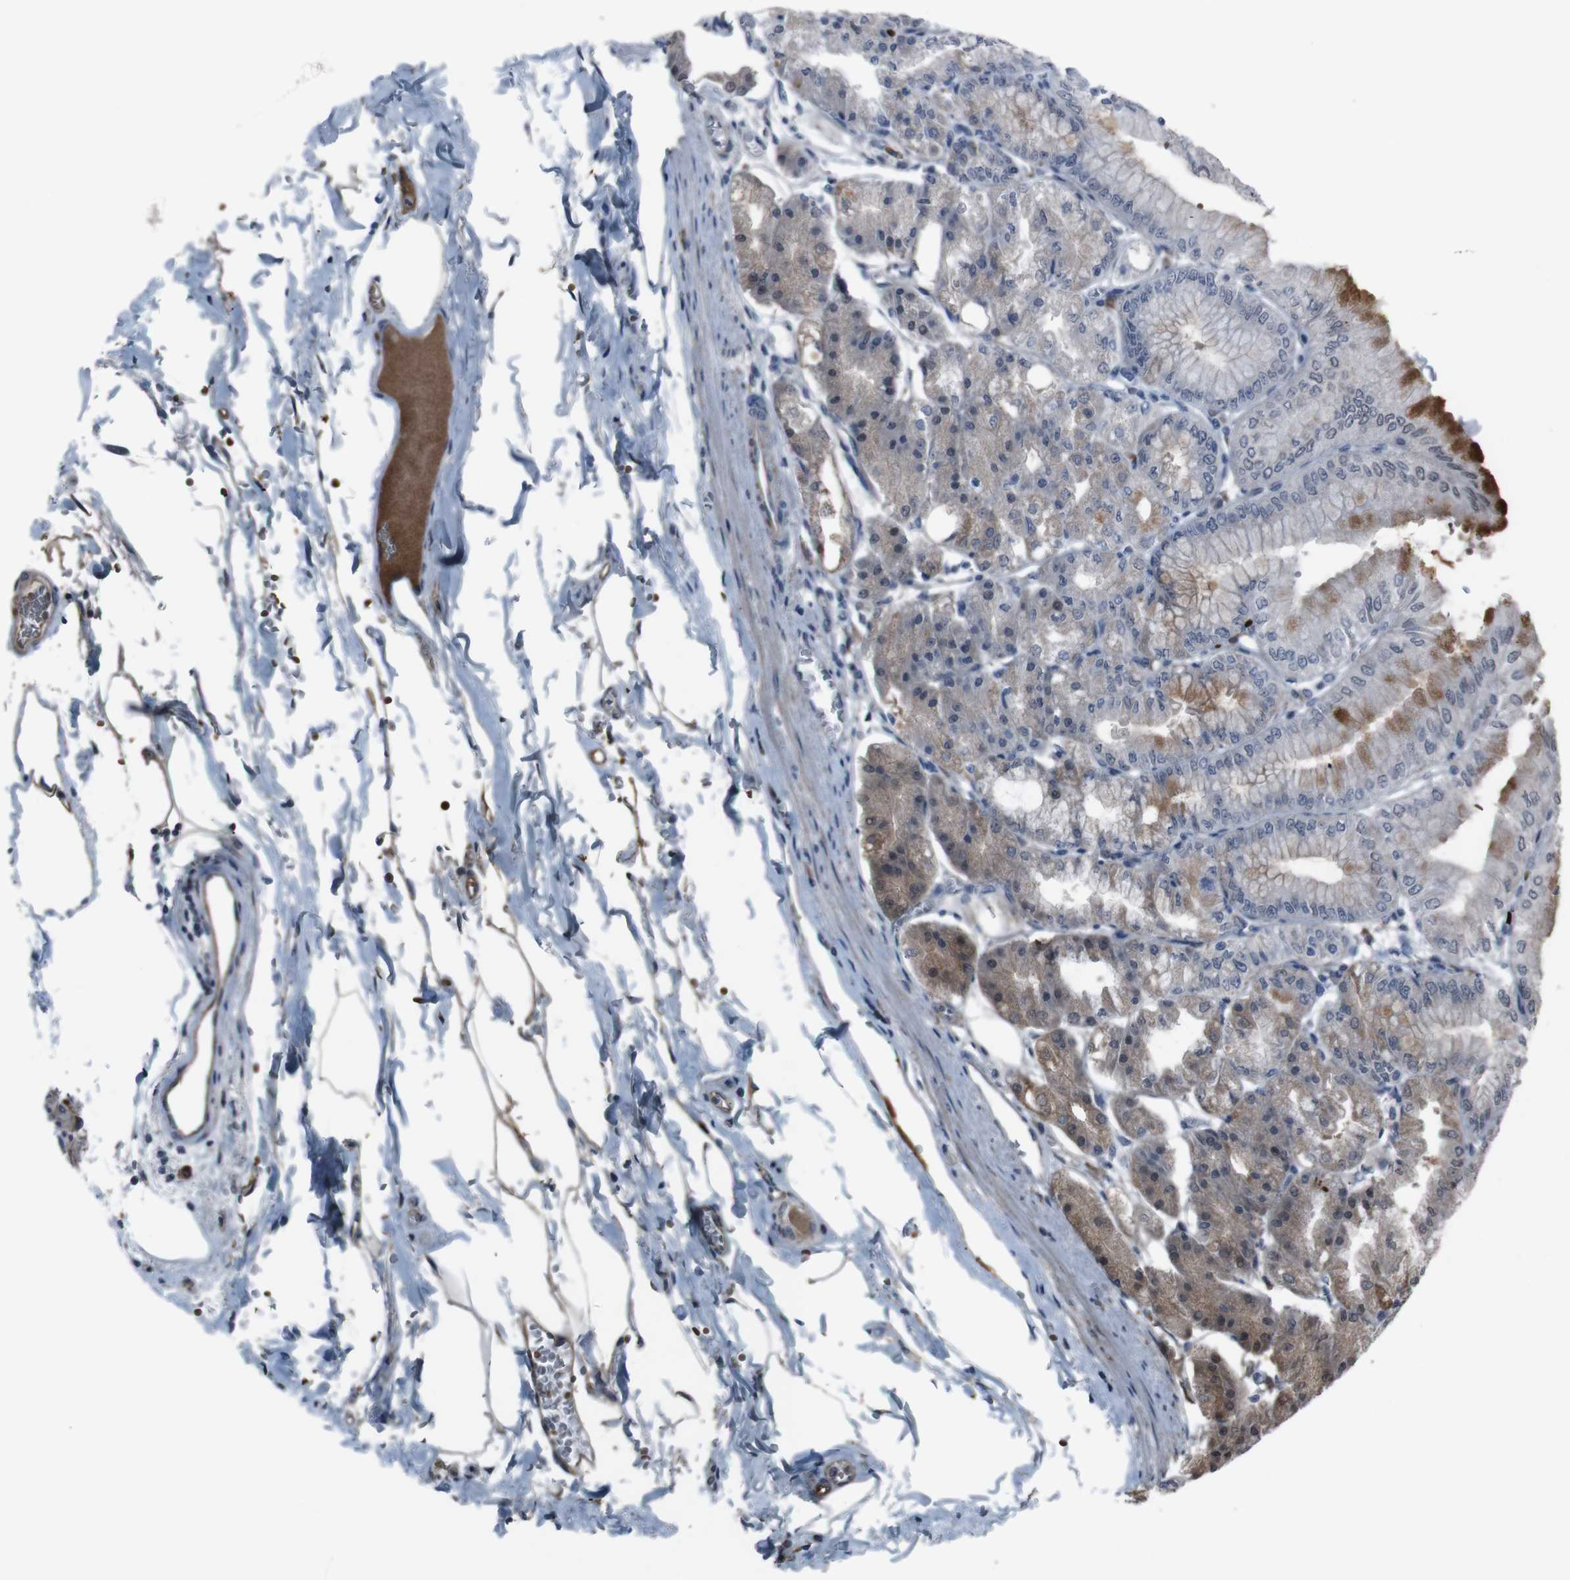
{"staining": {"intensity": "strong", "quantity": "25%-75%", "location": "cytoplasmic/membranous,nuclear"}, "tissue": "stomach", "cell_type": "Glandular cells", "image_type": "normal", "snomed": [{"axis": "morphology", "description": "Normal tissue, NOS"}, {"axis": "topography", "description": "Stomach, lower"}], "caption": "Protein expression analysis of benign human stomach reveals strong cytoplasmic/membranous,nuclear expression in approximately 25%-75% of glandular cells. (DAB IHC with brightfield microscopy, high magnification).", "gene": "SS18L1", "patient": {"sex": "male", "age": 71}}